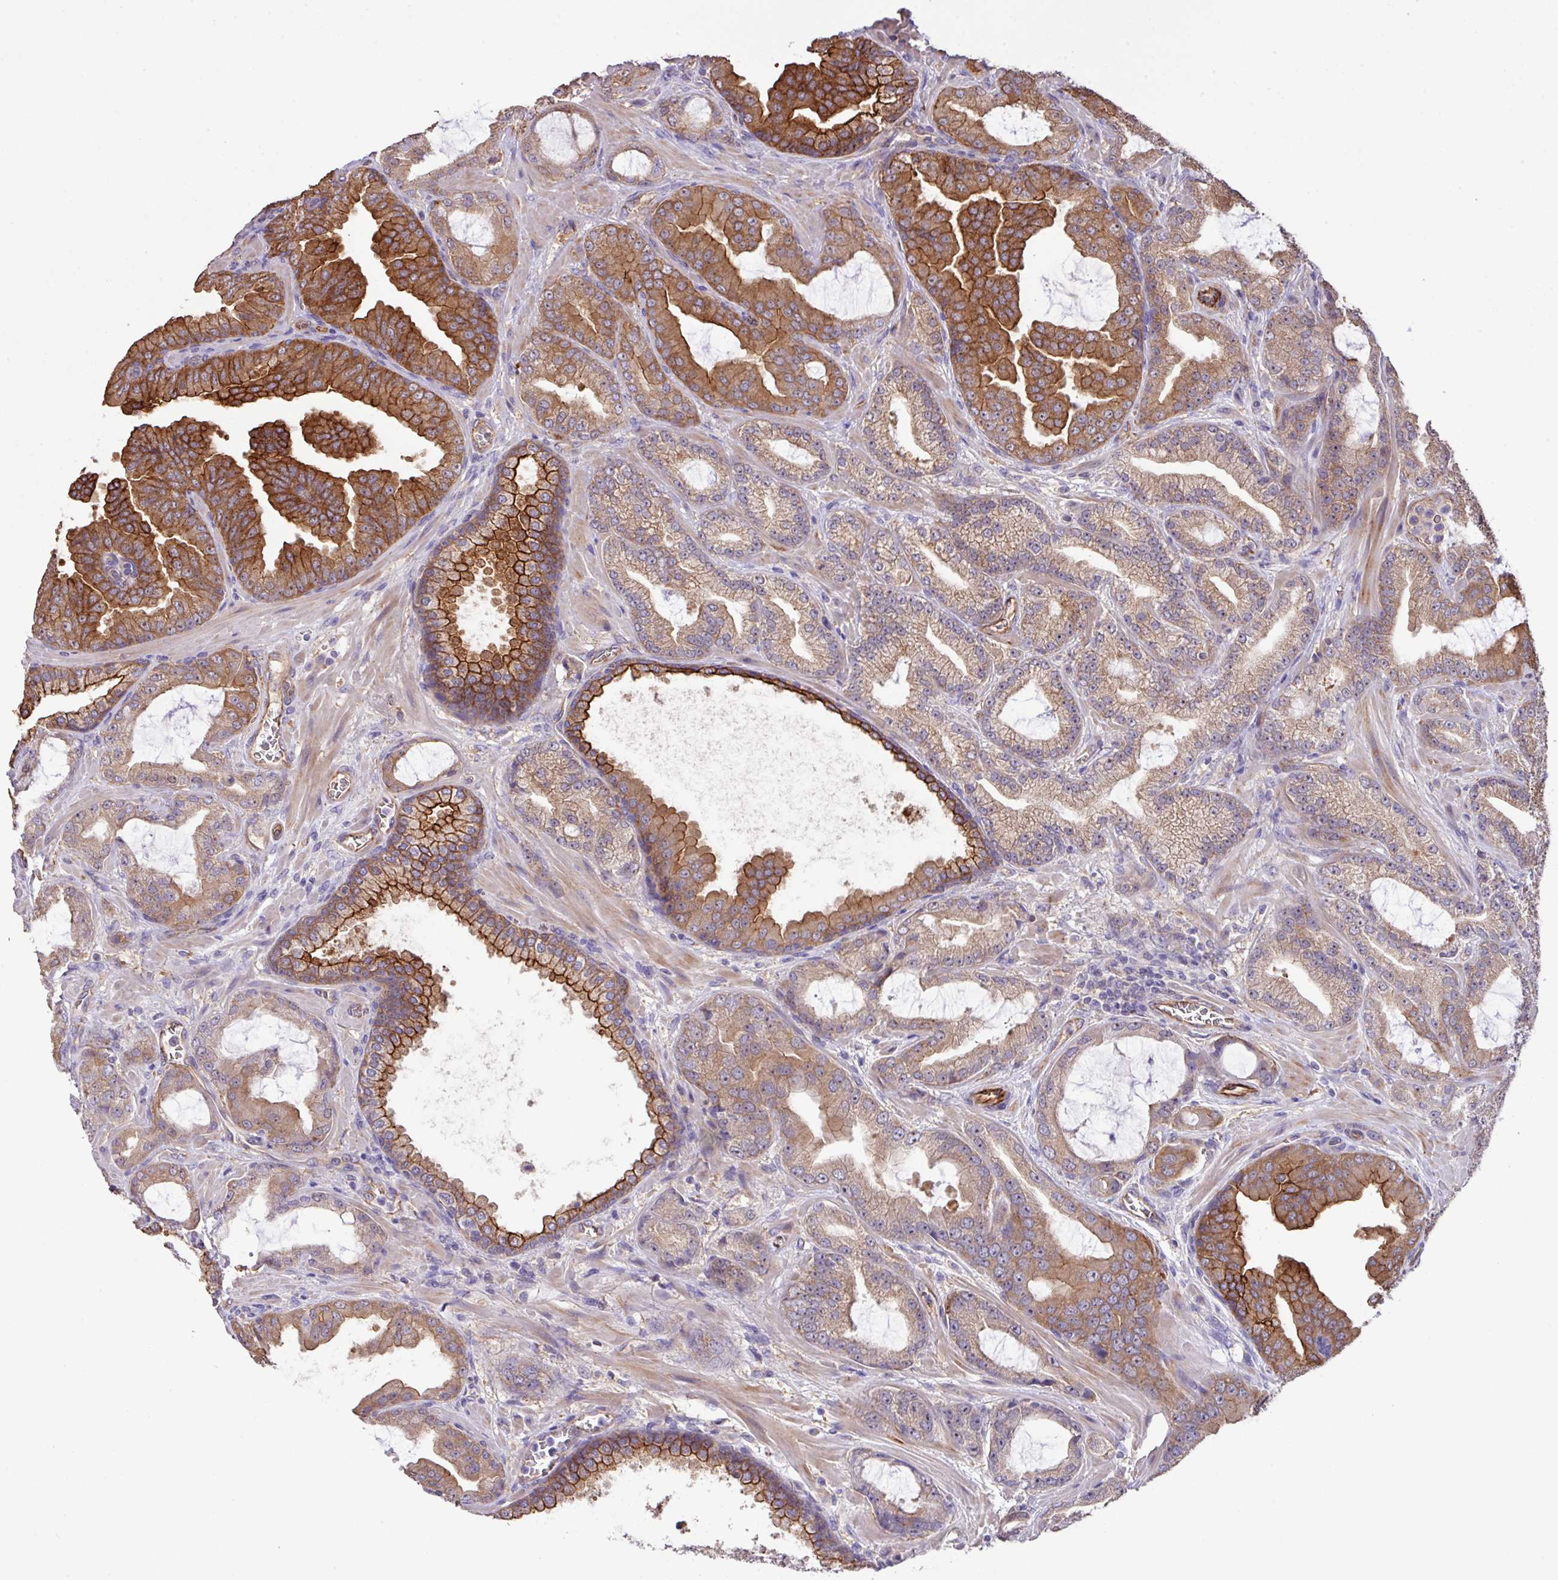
{"staining": {"intensity": "moderate", "quantity": "25%-75%", "location": "cytoplasmic/membranous"}, "tissue": "prostate cancer", "cell_type": "Tumor cells", "image_type": "cancer", "snomed": [{"axis": "morphology", "description": "Adenocarcinoma, High grade"}, {"axis": "topography", "description": "Prostate"}], "caption": "Immunohistochemistry of human prostate cancer (high-grade adenocarcinoma) shows medium levels of moderate cytoplasmic/membranous staining in approximately 25%-75% of tumor cells.", "gene": "LRRC53", "patient": {"sex": "male", "age": 68}}